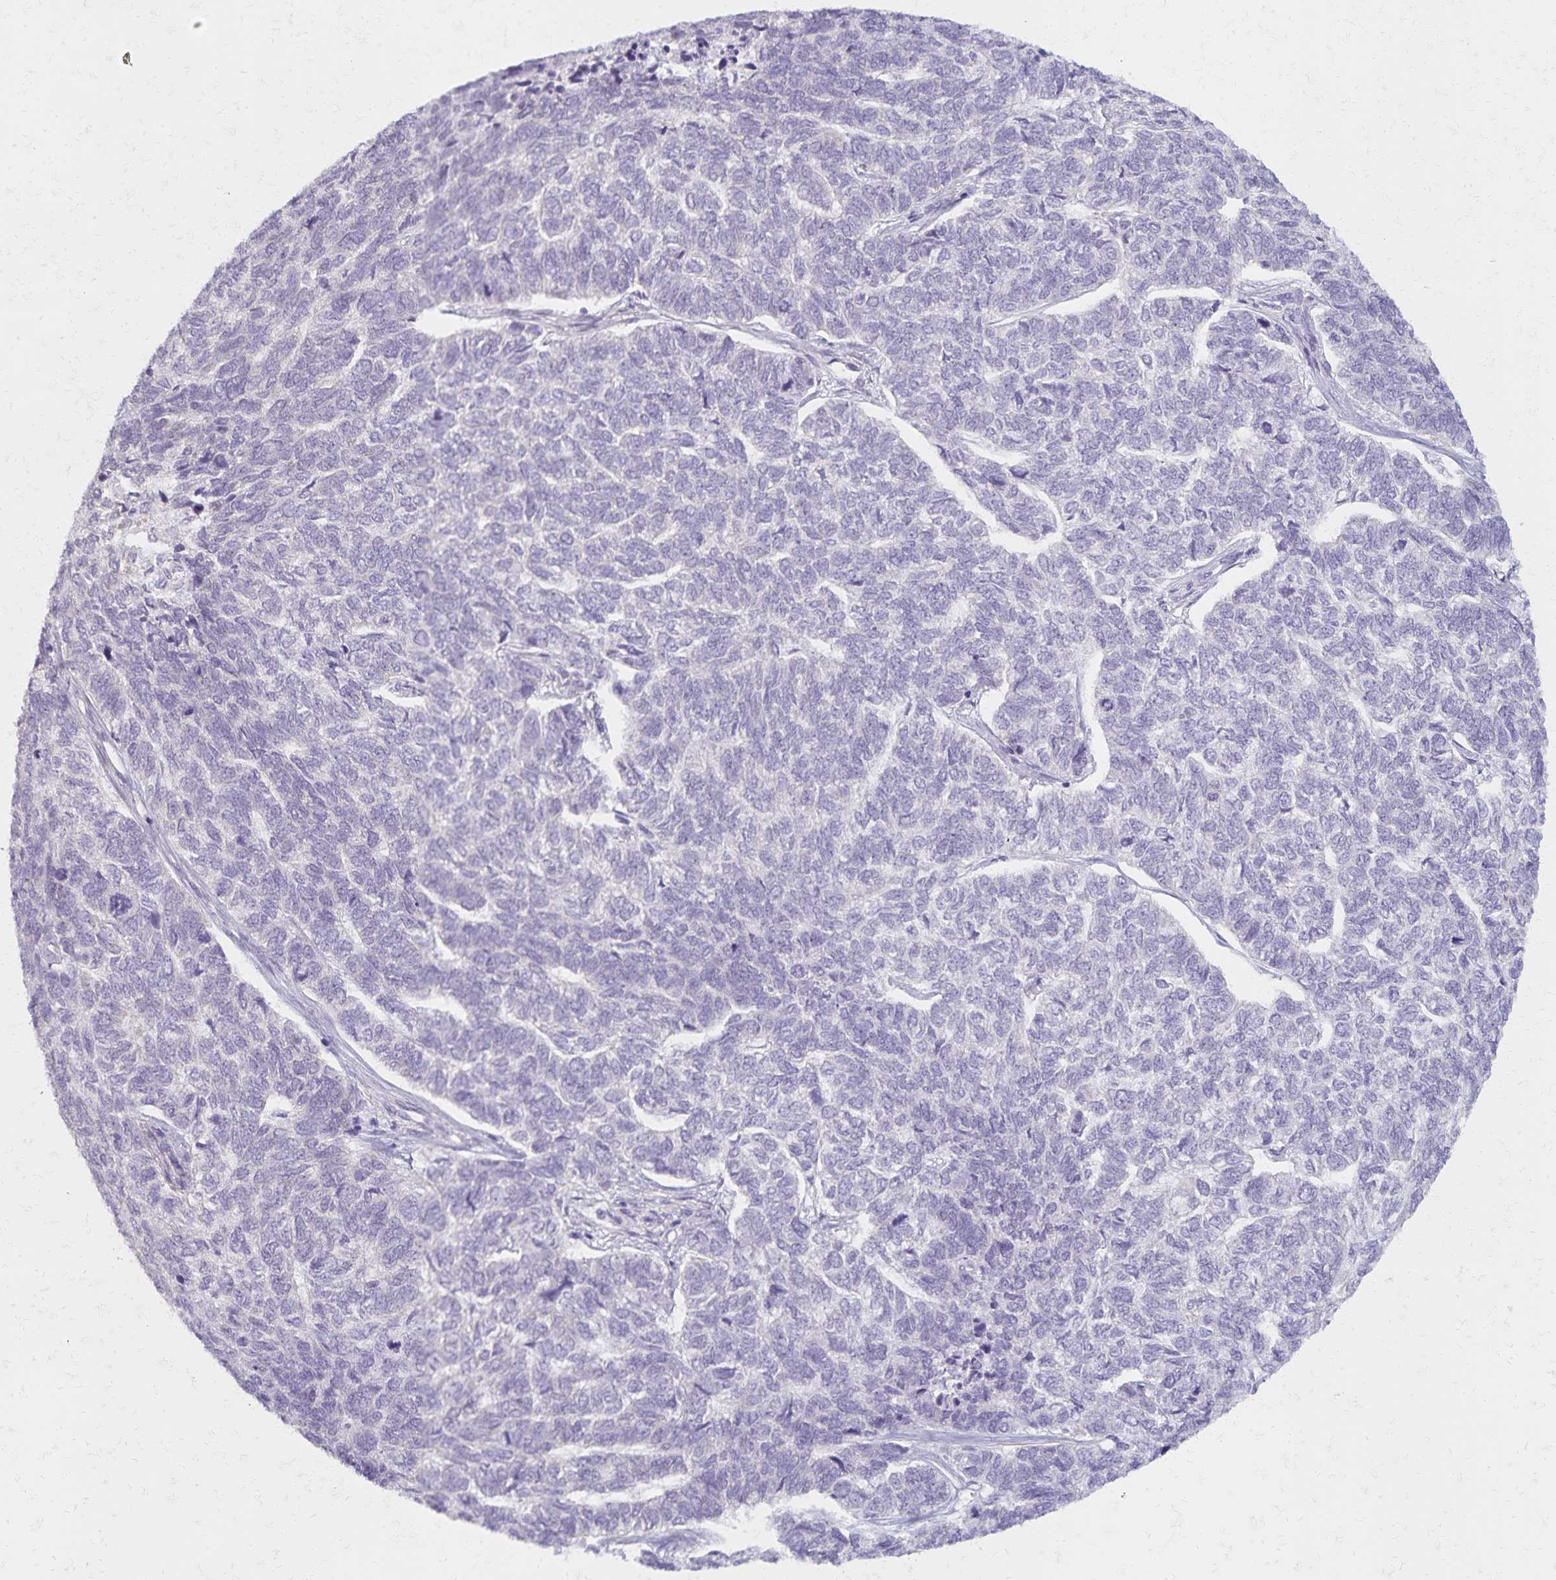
{"staining": {"intensity": "negative", "quantity": "none", "location": "none"}, "tissue": "skin cancer", "cell_type": "Tumor cells", "image_type": "cancer", "snomed": [{"axis": "morphology", "description": "Basal cell carcinoma"}, {"axis": "topography", "description": "Skin"}], "caption": "This is an immunohistochemistry photomicrograph of skin cancer (basal cell carcinoma). There is no staining in tumor cells.", "gene": "KISS1", "patient": {"sex": "female", "age": 65}}